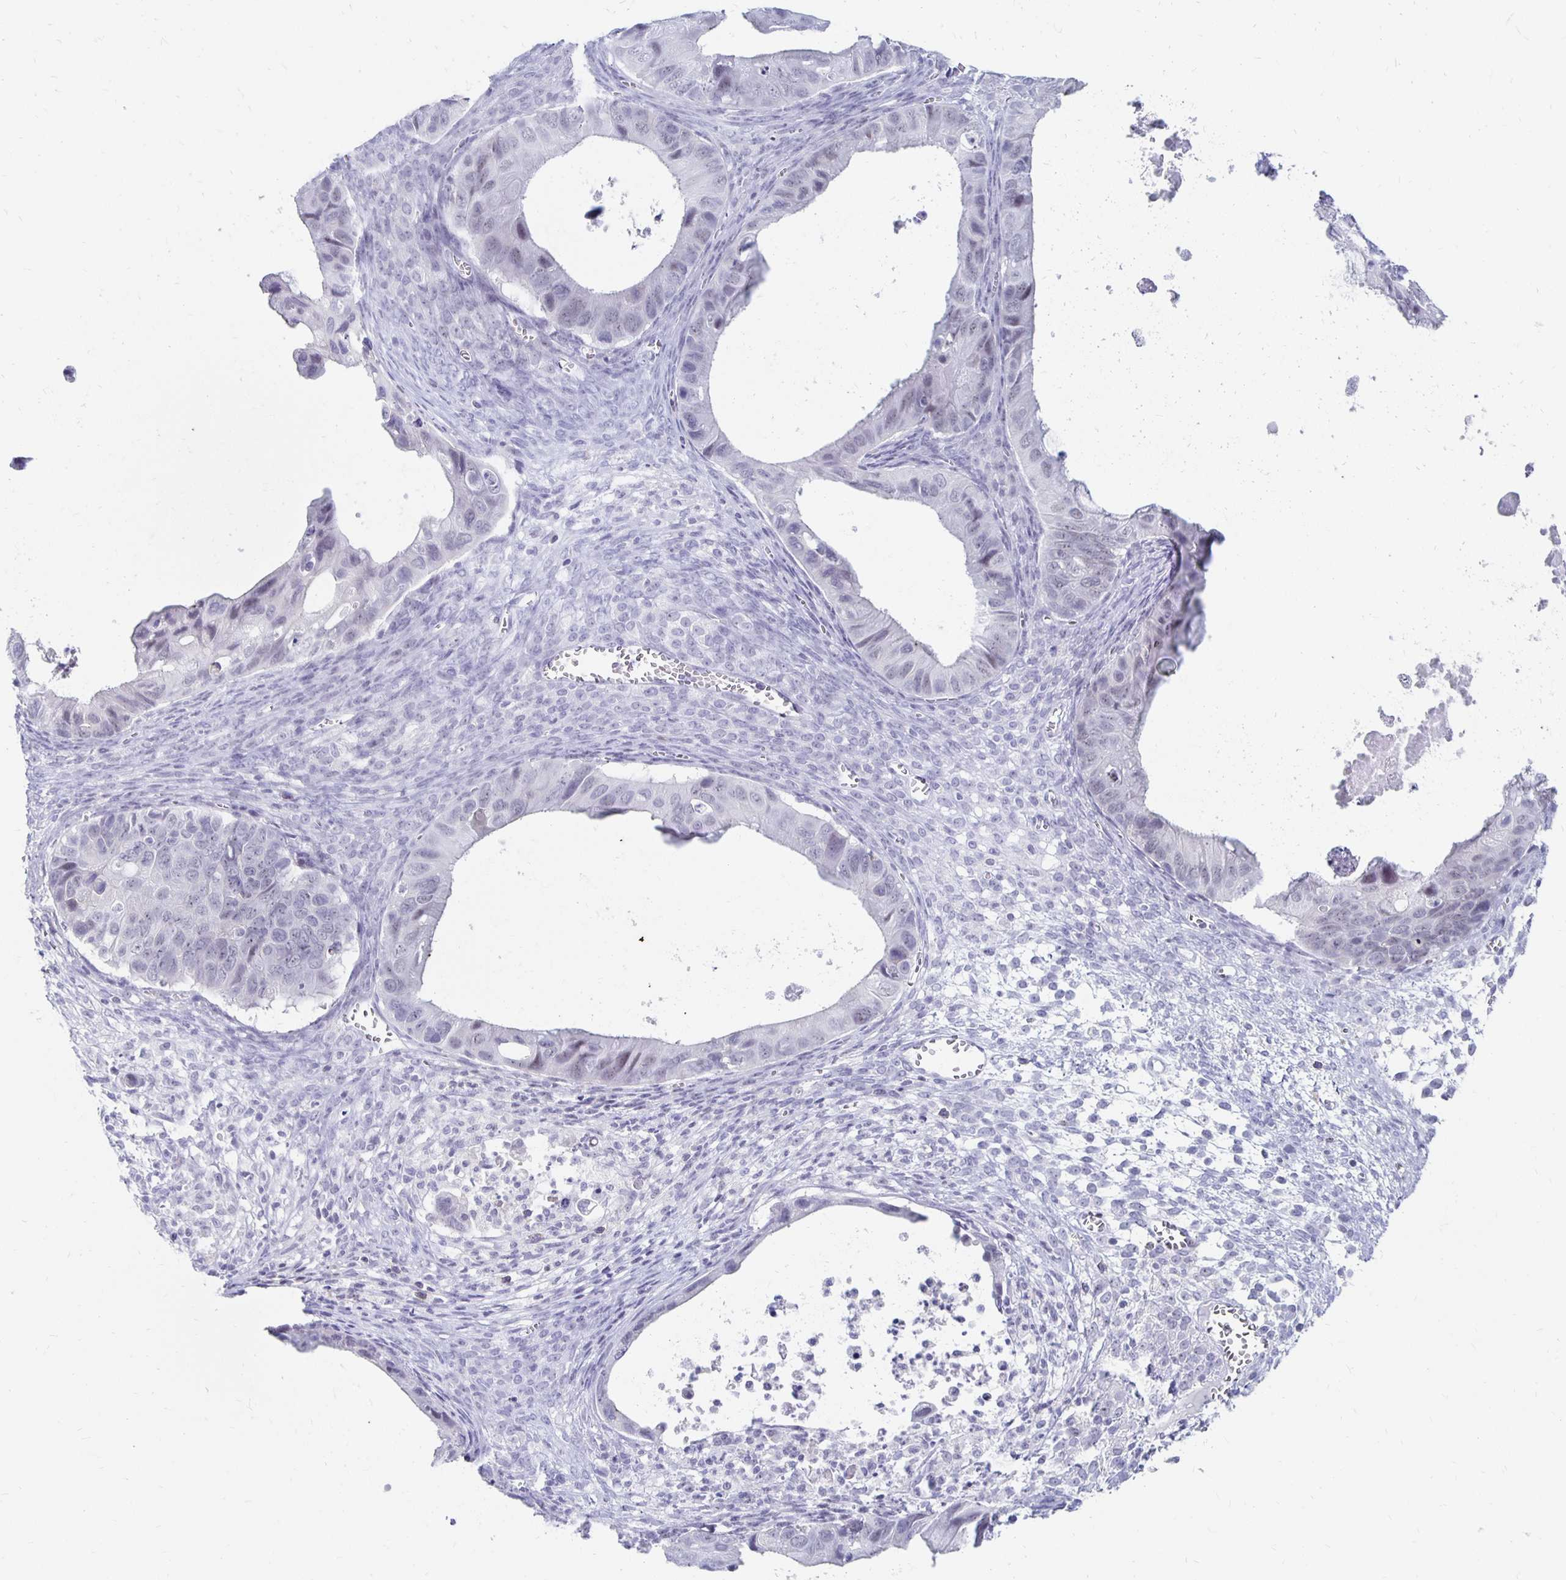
{"staining": {"intensity": "negative", "quantity": "none", "location": "none"}, "tissue": "ovarian cancer", "cell_type": "Tumor cells", "image_type": "cancer", "snomed": [{"axis": "morphology", "description": "Cystadenocarcinoma, mucinous, NOS"}, {"axis": "topography", "description": "Ovary"}], "caption": "An image of human ovarian mucinous cystadenocarcinoma is negative for staining in tumor cells.", "gene": "SYT2", "patient": {"sex": "female", "age": 64}}